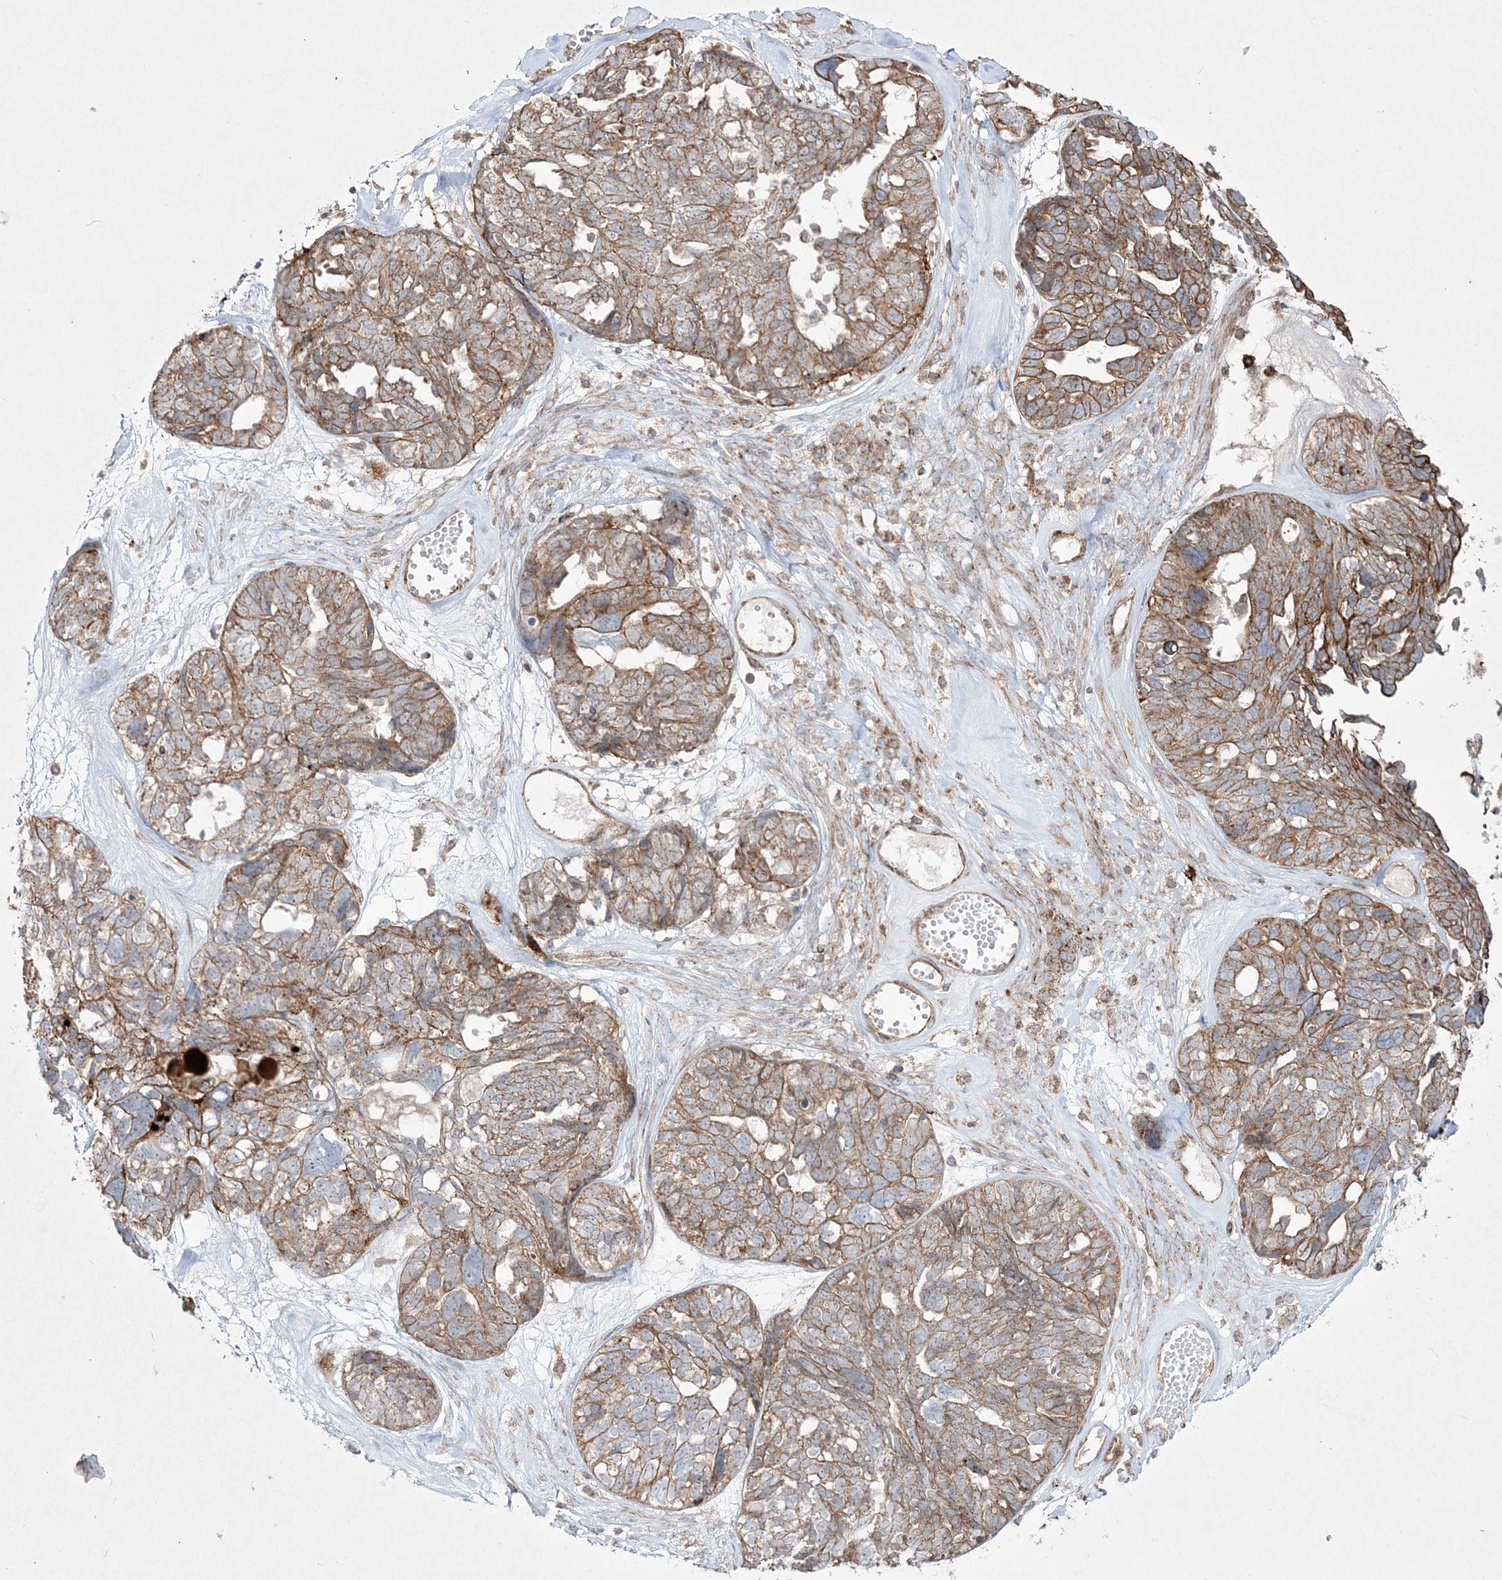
{"staining": {"intensity": "moderate", "quantity": ">75%", "location": "cytoplasmic/membranous"}, "tissue": "ovarian cancer", "cell_type": "Tumor cells", "image_type": "cancer", "snomed": [{"axis": "morphology", "description": "Cystadenocarcinoma, serous, NOS"}, {"axis": "topography", "description": "Ovary"}], "caption": "A medium amount of moderate cytoplasmic/membranous positivity is identified in about >75% of tumor cells in serous cystadenocarcinoma (ovarian) tissue.", "gene": "RICTOR", "patient": {"sex": "female", "age": 79}}